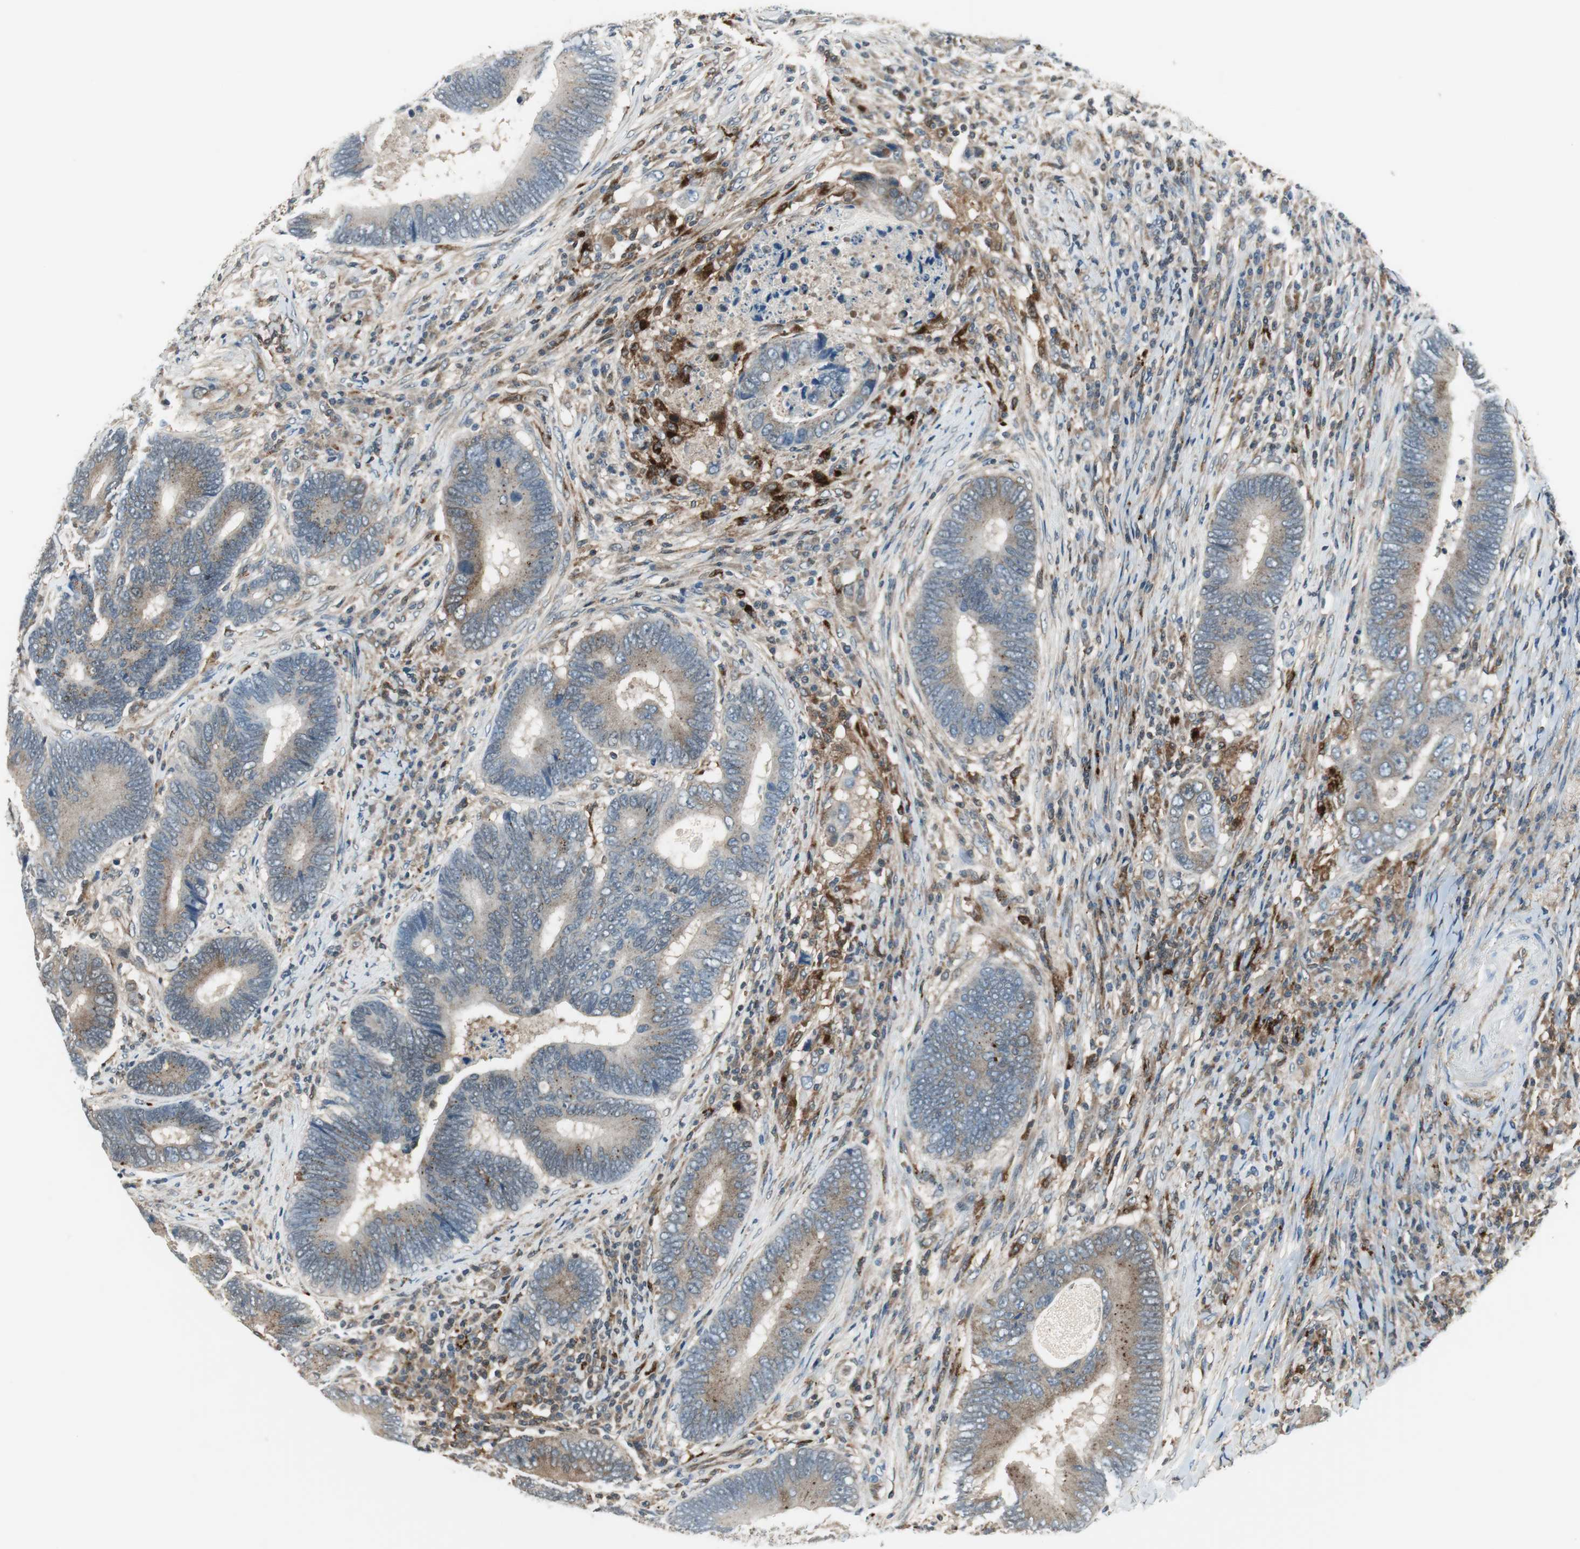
{"staining": {"intensity": "weak", "quantity": ">75%", "location": "cytoplasmic/membranous"}, "tissue": "colorectal cancer", "cell_type": "Tumor cells", "image_type": "cancer", "snomed": [{"axis": "morphology", "description": "Adenocarcinoma, NOS"}, {"axis": "topography", "description": "Colon"}], "caption": "This histopathology image reveals immunohistochemistry staining of colorectal adenocarcinoma, with low weak cytoplasmic/membranous expression in approximately >75% of tumor cells.", "gene": "NCK1", "patient": {"sex": "female", "age": 78}}